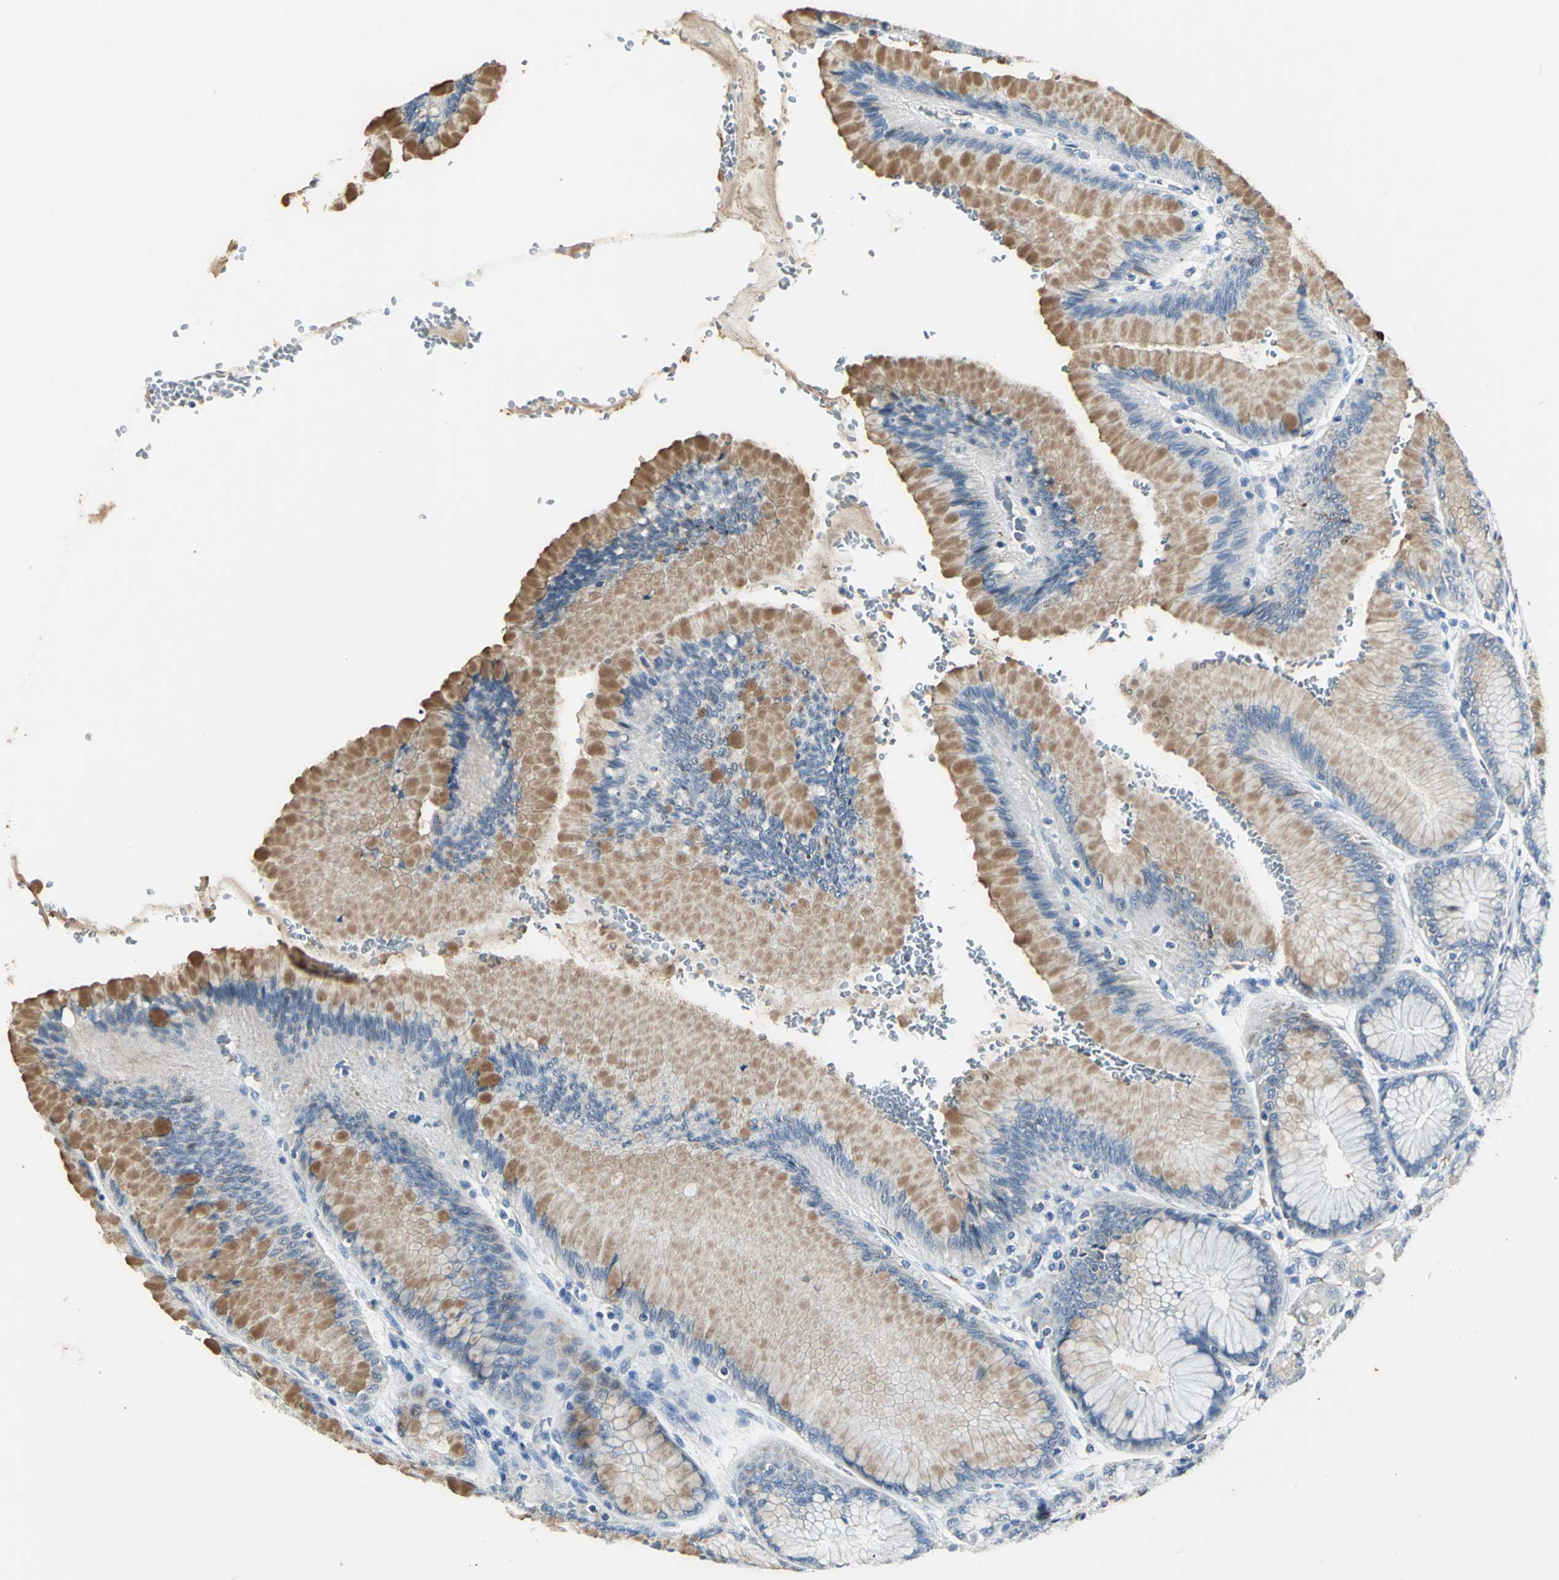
{"staining": {"intensity": "moderate", "quantity": "25%-75%", "location": "cytoplasmic/membranous"}, "tissue": "stomach", "cell_type": "Glandular cells", "image_type": "normal", "snomed": [{"axis": "morphology", "description": "Normal tissue, NOS"}, {"axis": "morphology", "description": "Adenocarcinoma, NOS"}, {"axis": "topography", "description": "Stomach"}, {"axis": "topography", "description": "Stomach, lower"}], "caption": "The photomicrograph displays a brown stain indicating the presence of a protein in the cytoplasmic/membranous of glandular cells in stomach. (brown staining indicates protein expression, while blue staining denotes nuclei).", "gene": "B3GNT2", "patient": {"sex": "female", "age": 65}}